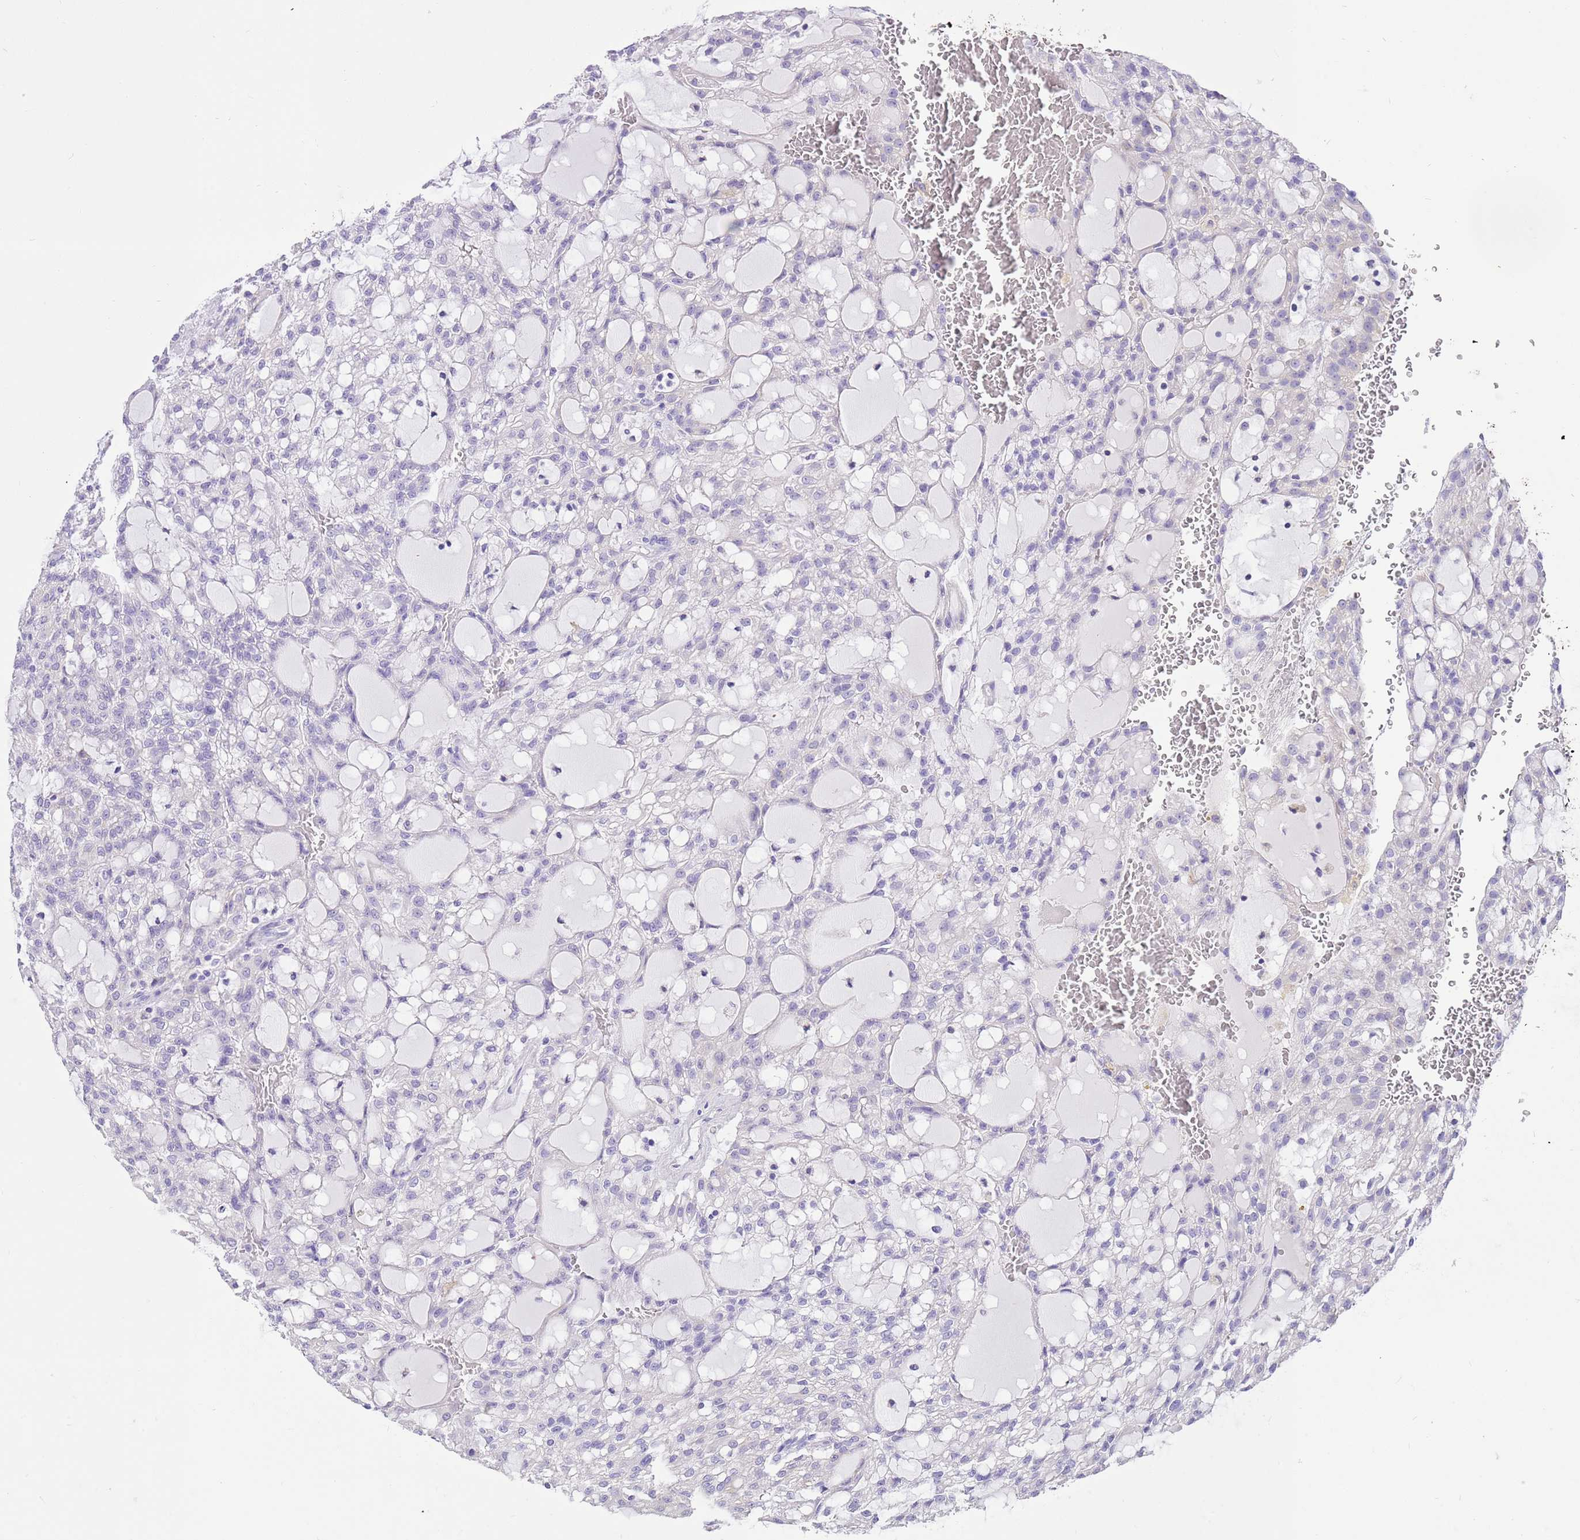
{"staining": {"intensity": "negative", "quantity": "none", "location": "none"}, "tissue": "renal cancer", "cell_type": "Tumor cells", "image_type": "cancer", "snomed": [{"axis": "morphology", "description": "Adenocarcinoma, NOS"}, {"axis": "topography", "description": "Kidney"}], "caption": "This micrograph is of adenocarcinoma (renal) stained with immunohistochemistry (IHC) to label a protein in brown with the nuclei are counter-stained blue. There is no positivity in tumor cells.", "gene": "R3HDM4", "patient": {"sex": "male", "age": 63}}